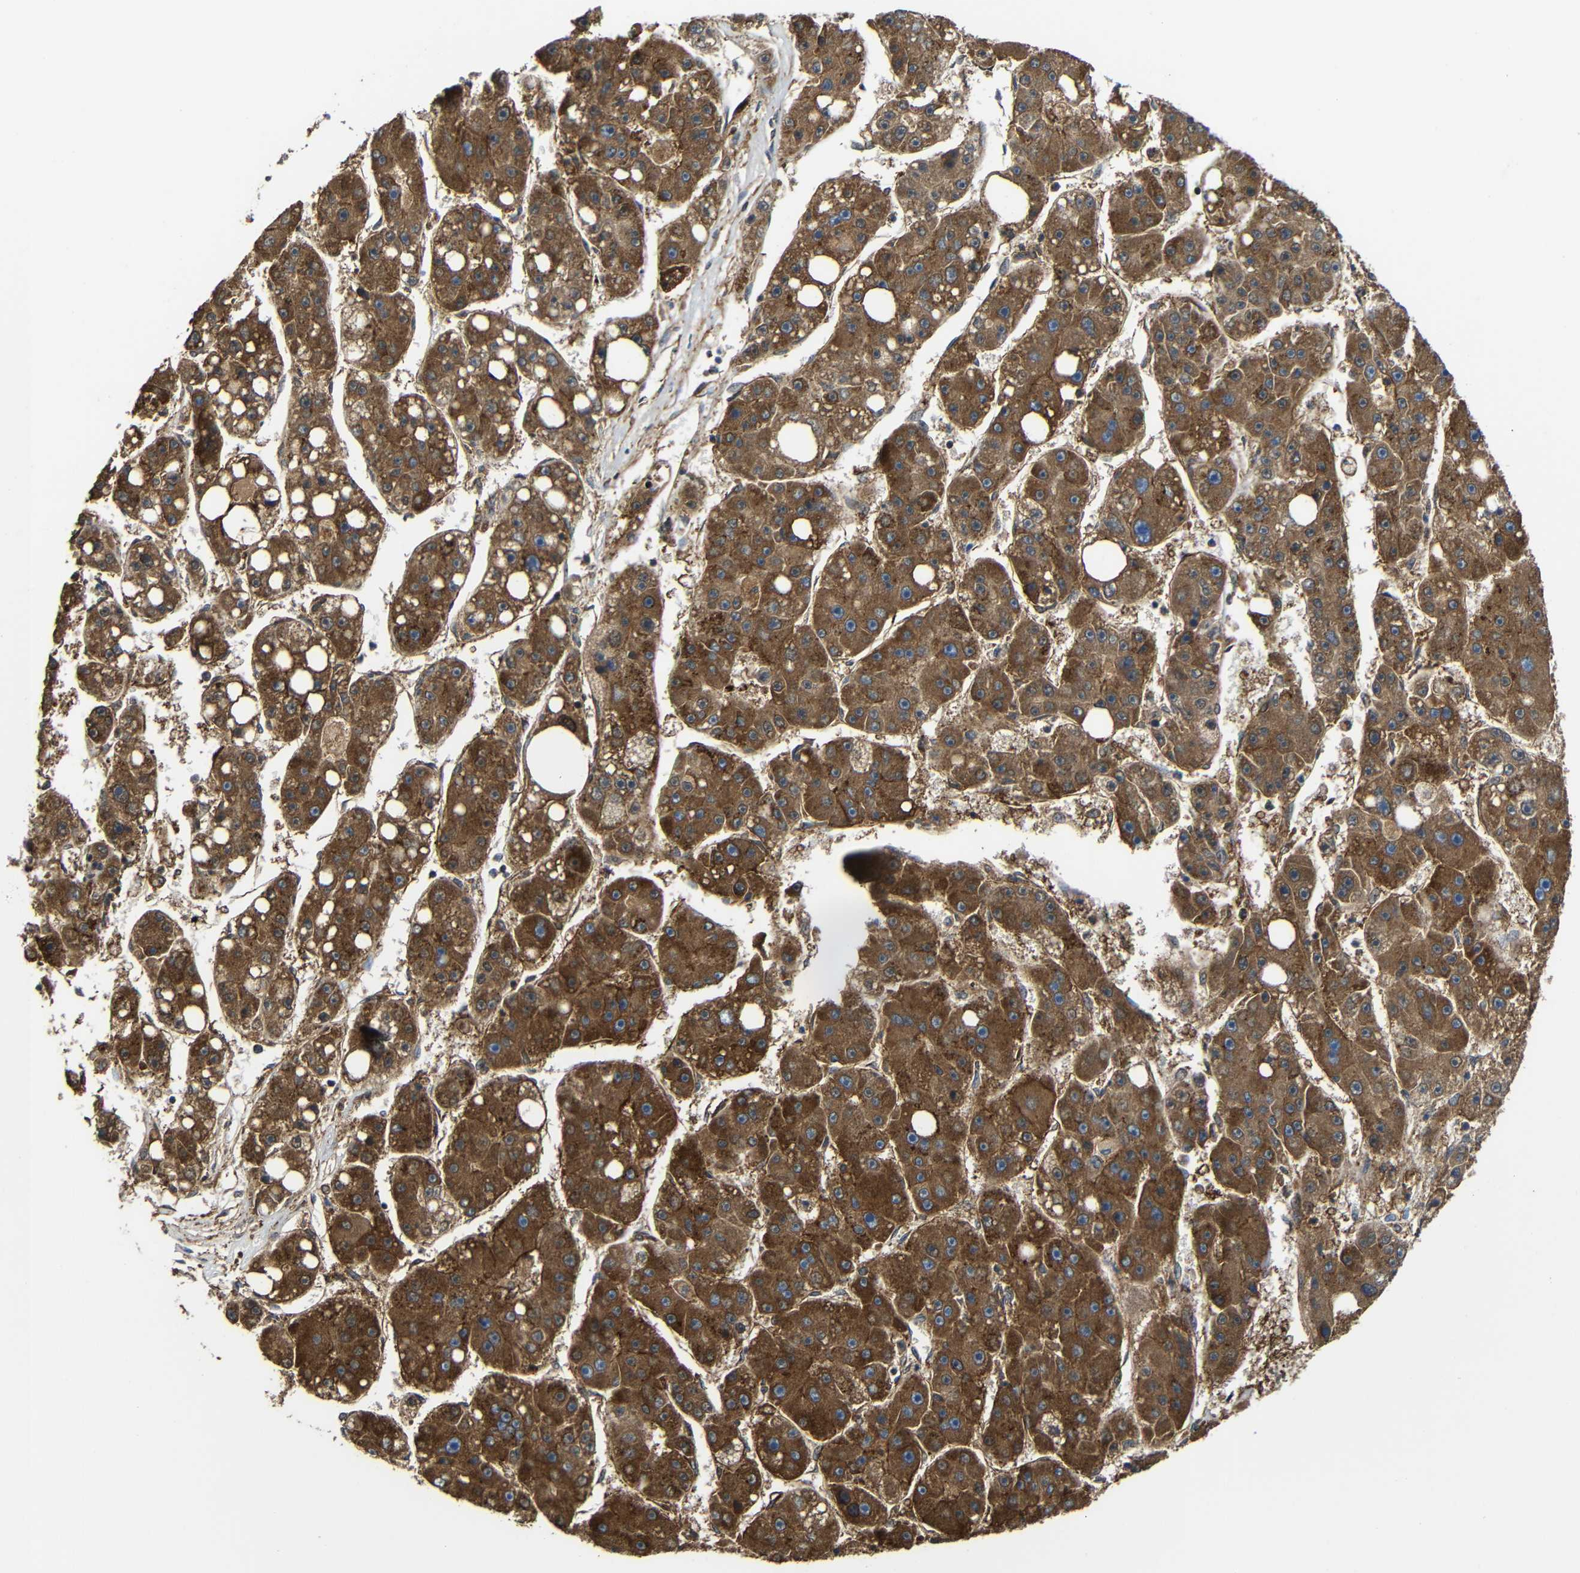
{"staining": {"intensity": "strong", "quantity": ">75%", "location": "cytoplasmic/membranous"}, "tissue": "liver cancer", "cell_type": "Tumor cells", "image_type": "cancer", "snomed": [{"axis": "morphology", "description": "Carcinoma, Hepatocellular, NOS"}, {"axis": "topography", "description": "Liver"}], "caption": "DAB immunohistochemical staining of human hepatocellular carcinoma (liver) reveals strong cytoplasmic/membranous protein positivity in about >75% of tumor cells.", "gene": "IGSF10", "patient": {"sex": "female", "age": 61}}